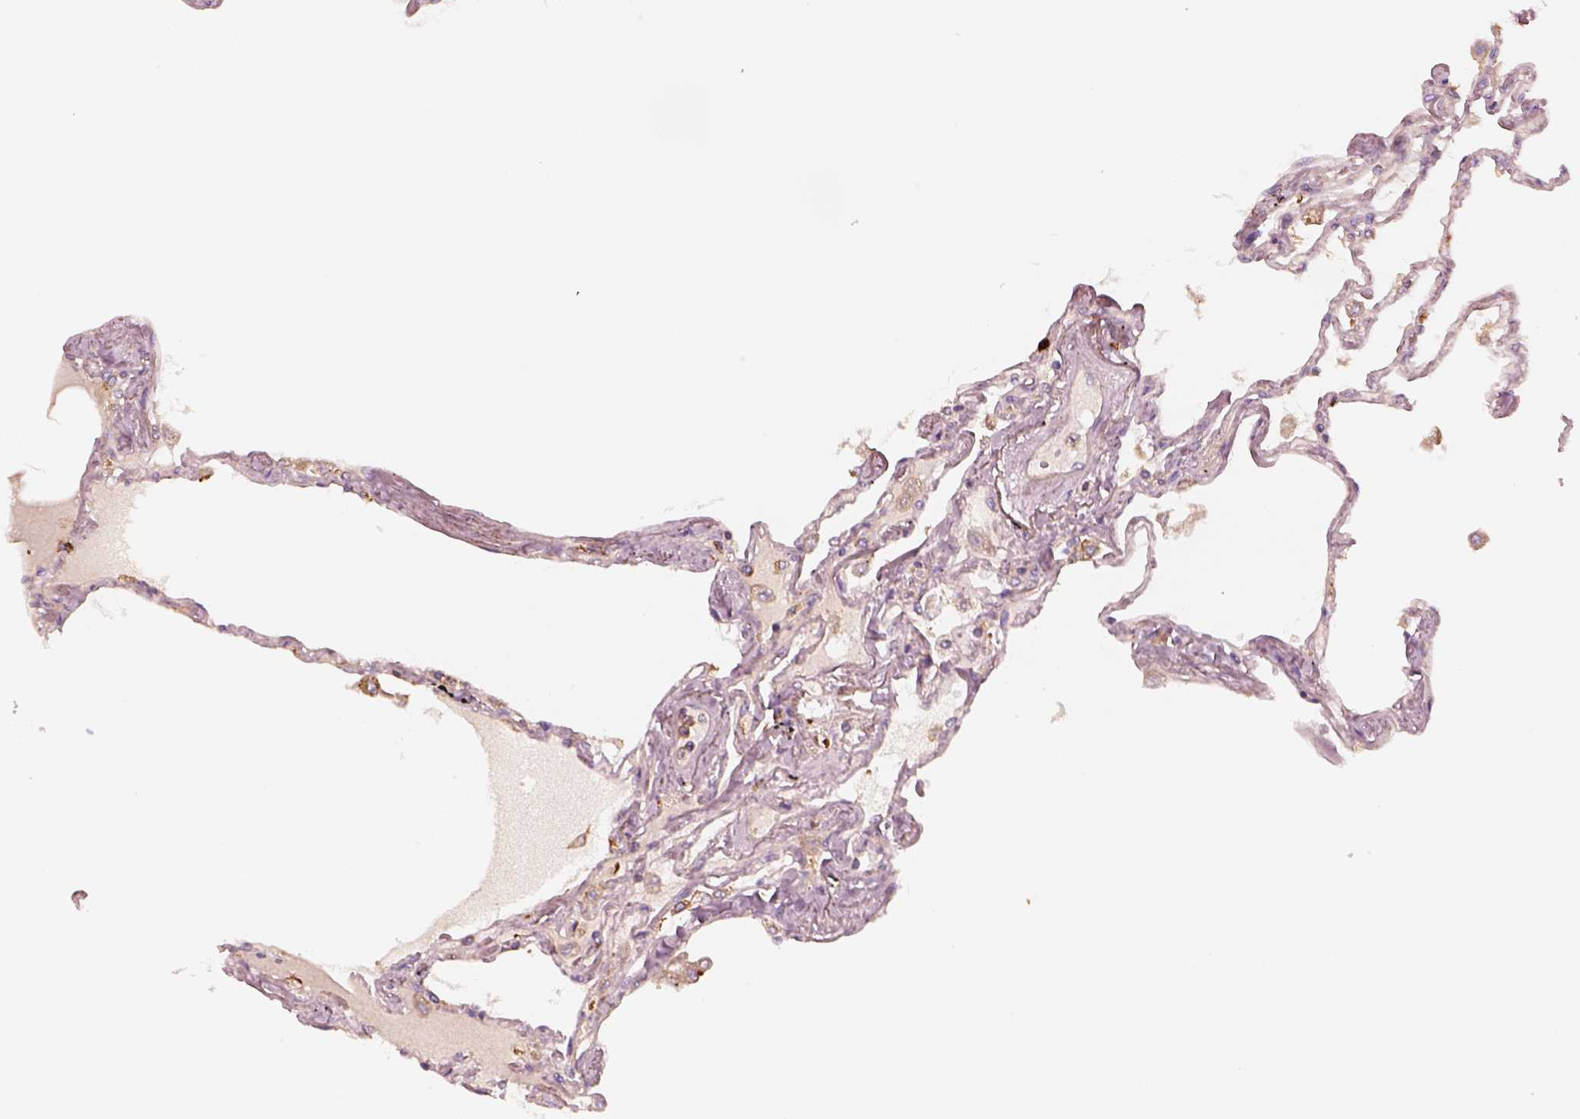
{"staining": {"intensity": "weak", "quantity": "25%-75%", "location": "cytoplasmic/membranous"}, "tissue": "lung", "cell_type": "Alveolar cells", "image_type": "normal", "snomed": [{"axis": "morphology", "description": "Normal tissue, NOS"}, {"axis": "morphology", "description": "Adenocarcinoma, NOS"}, {"axis": "topography", "description": "Cartilage tissue"}, {"axis": "topography", "description": "Lung"}], "caption": "The photomicrograph demonstrates a brown stain indicating the presence of a protein in the cytoplasmic/membranous of alveolar cells in lung. (Brightfield microscopy of DAB IHC at high magnification).", "gene": "ASCC2", "patient": {"sex": "female", "age": 67}}